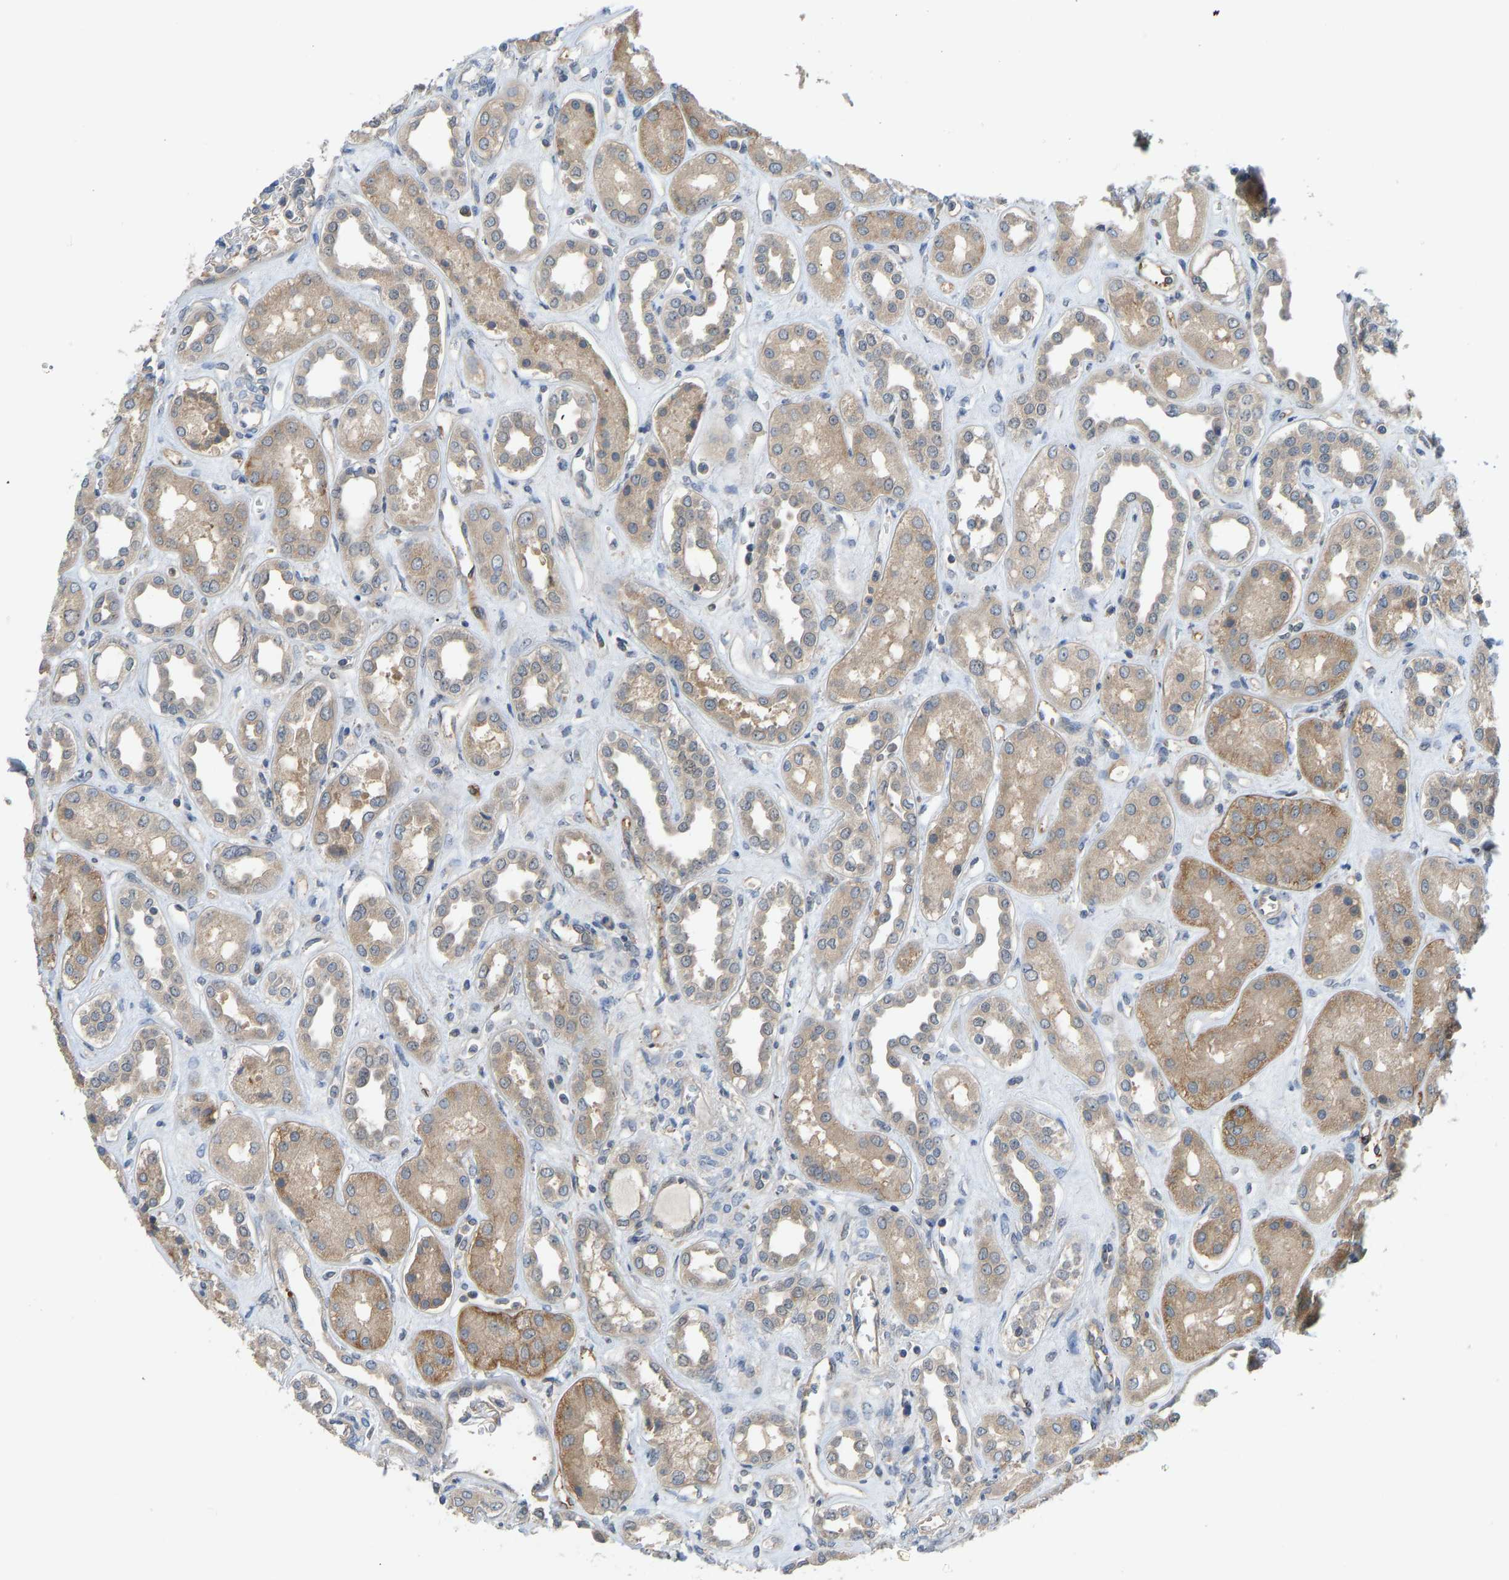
{"staining": {"intensity": "moderate", "quantity": "<25%", "location": "nuclear"}, "tissue": "kidney", "cell_type": "Cells in glomeruli", "image_type": "normal", "snomed": [{"axis": "morphology", "description": "Normal tissue, NOS"}, {"axis": "topography", "description": "Kidney"}], "caption": "The immunohistochemical stain shows moderate nuclear expression in cells in glomeruli of unremarkable kidney. (Stains: DAB (3,3'-diaminobenzidine) in brown, nuclei in blue, Microscopy: brightfield microscopy at high magnification).", "gene": "CCT8", "patient": {"sex": "male", "age": 59}}